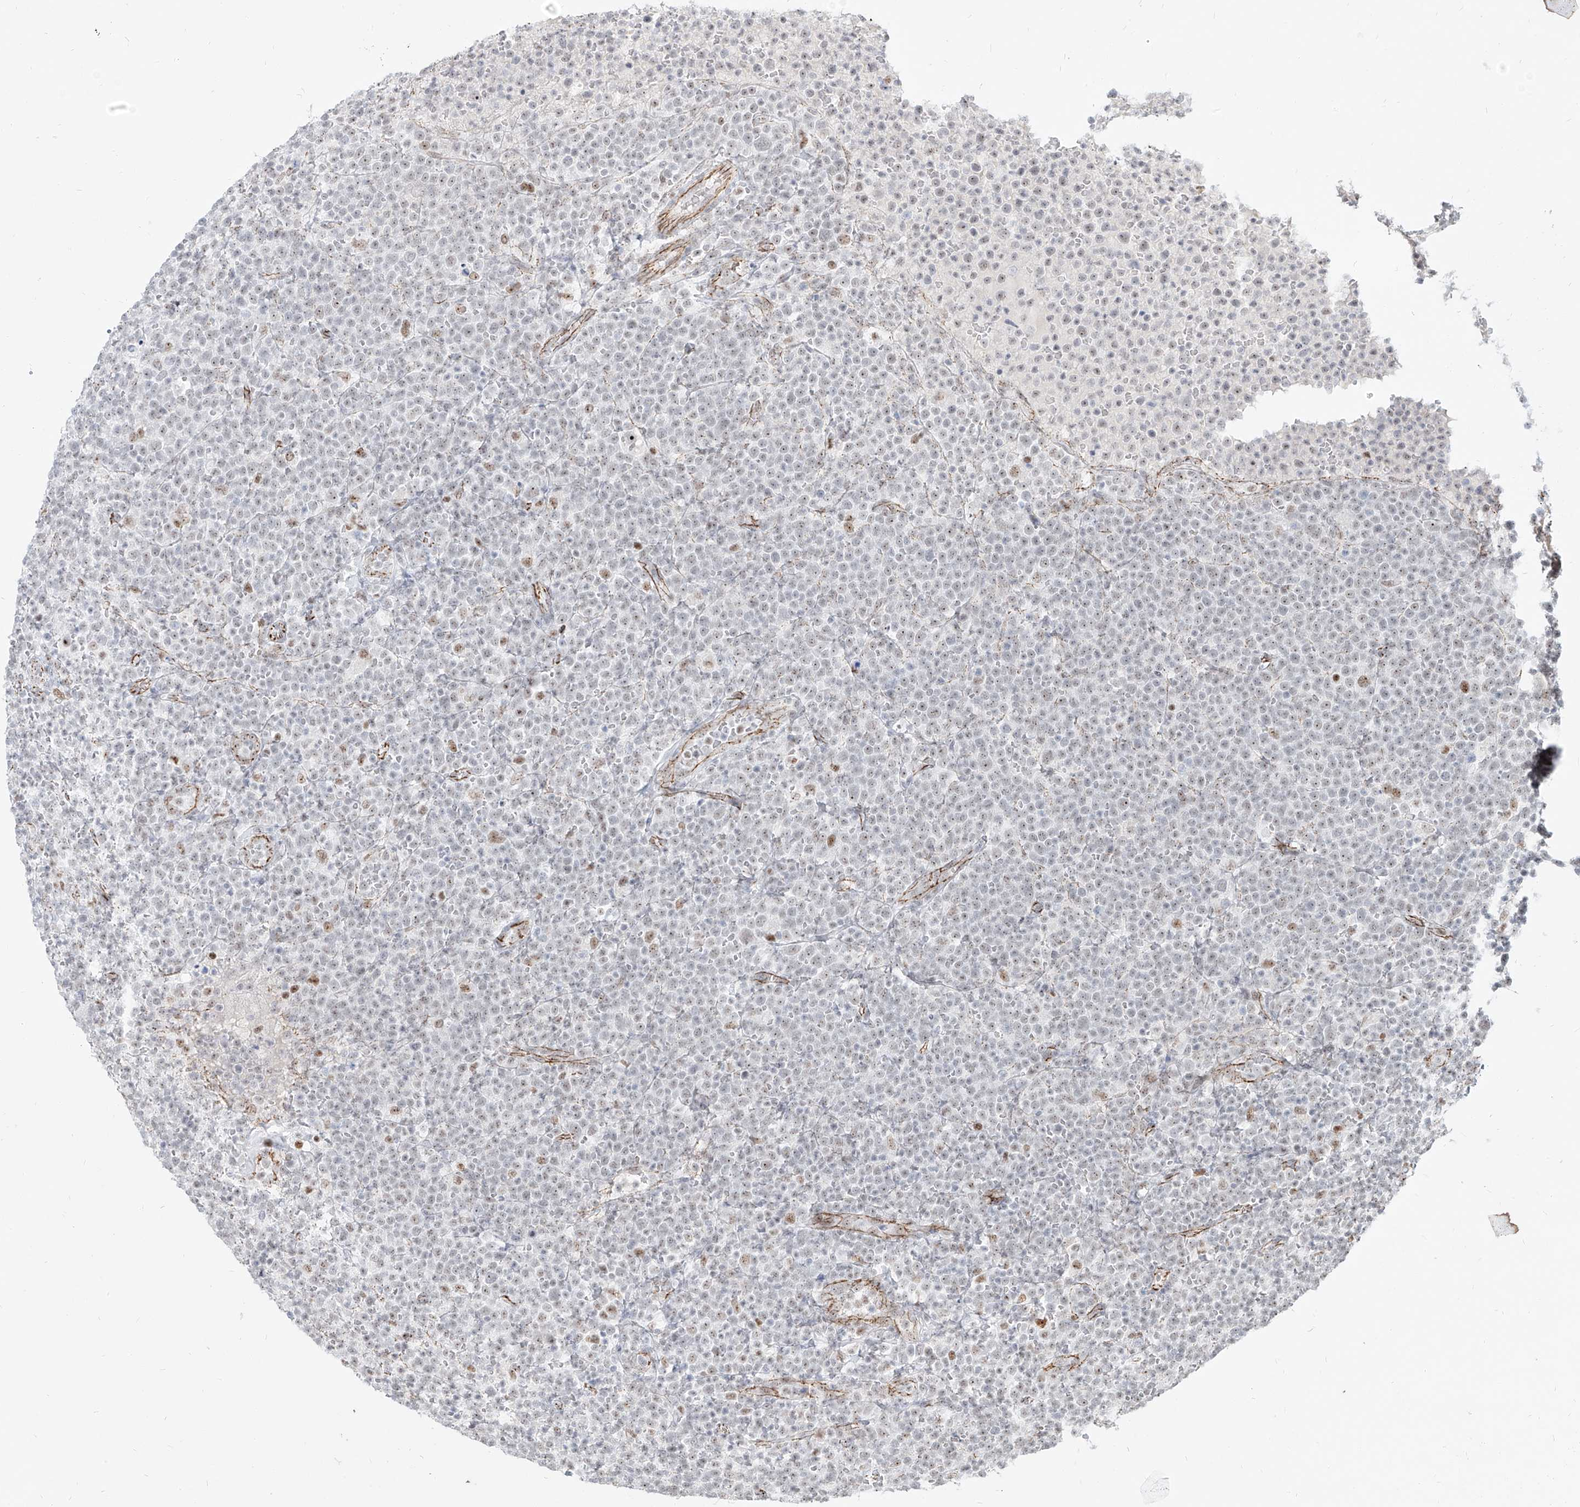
{"staining": {"intensity": "negative", "quantity": "none", "location": "none"}, "tissue": "lymphoma", "cell_type": "Tumor cells", "image_type": "cancer", "snomed": [{"axis": "morphology", "description": "Malignant lymphoma, non-Hodgkin's type, High grade"}, {"axis": "topography", "description": "Lymph node"}], "caption": "The image exhibits no staining of tumor cells in malignant lymphoma, non-Hodgkin's type (high-grade).", "gene": "ZNF710", "patient": {"sex": "male", "age": 61}}